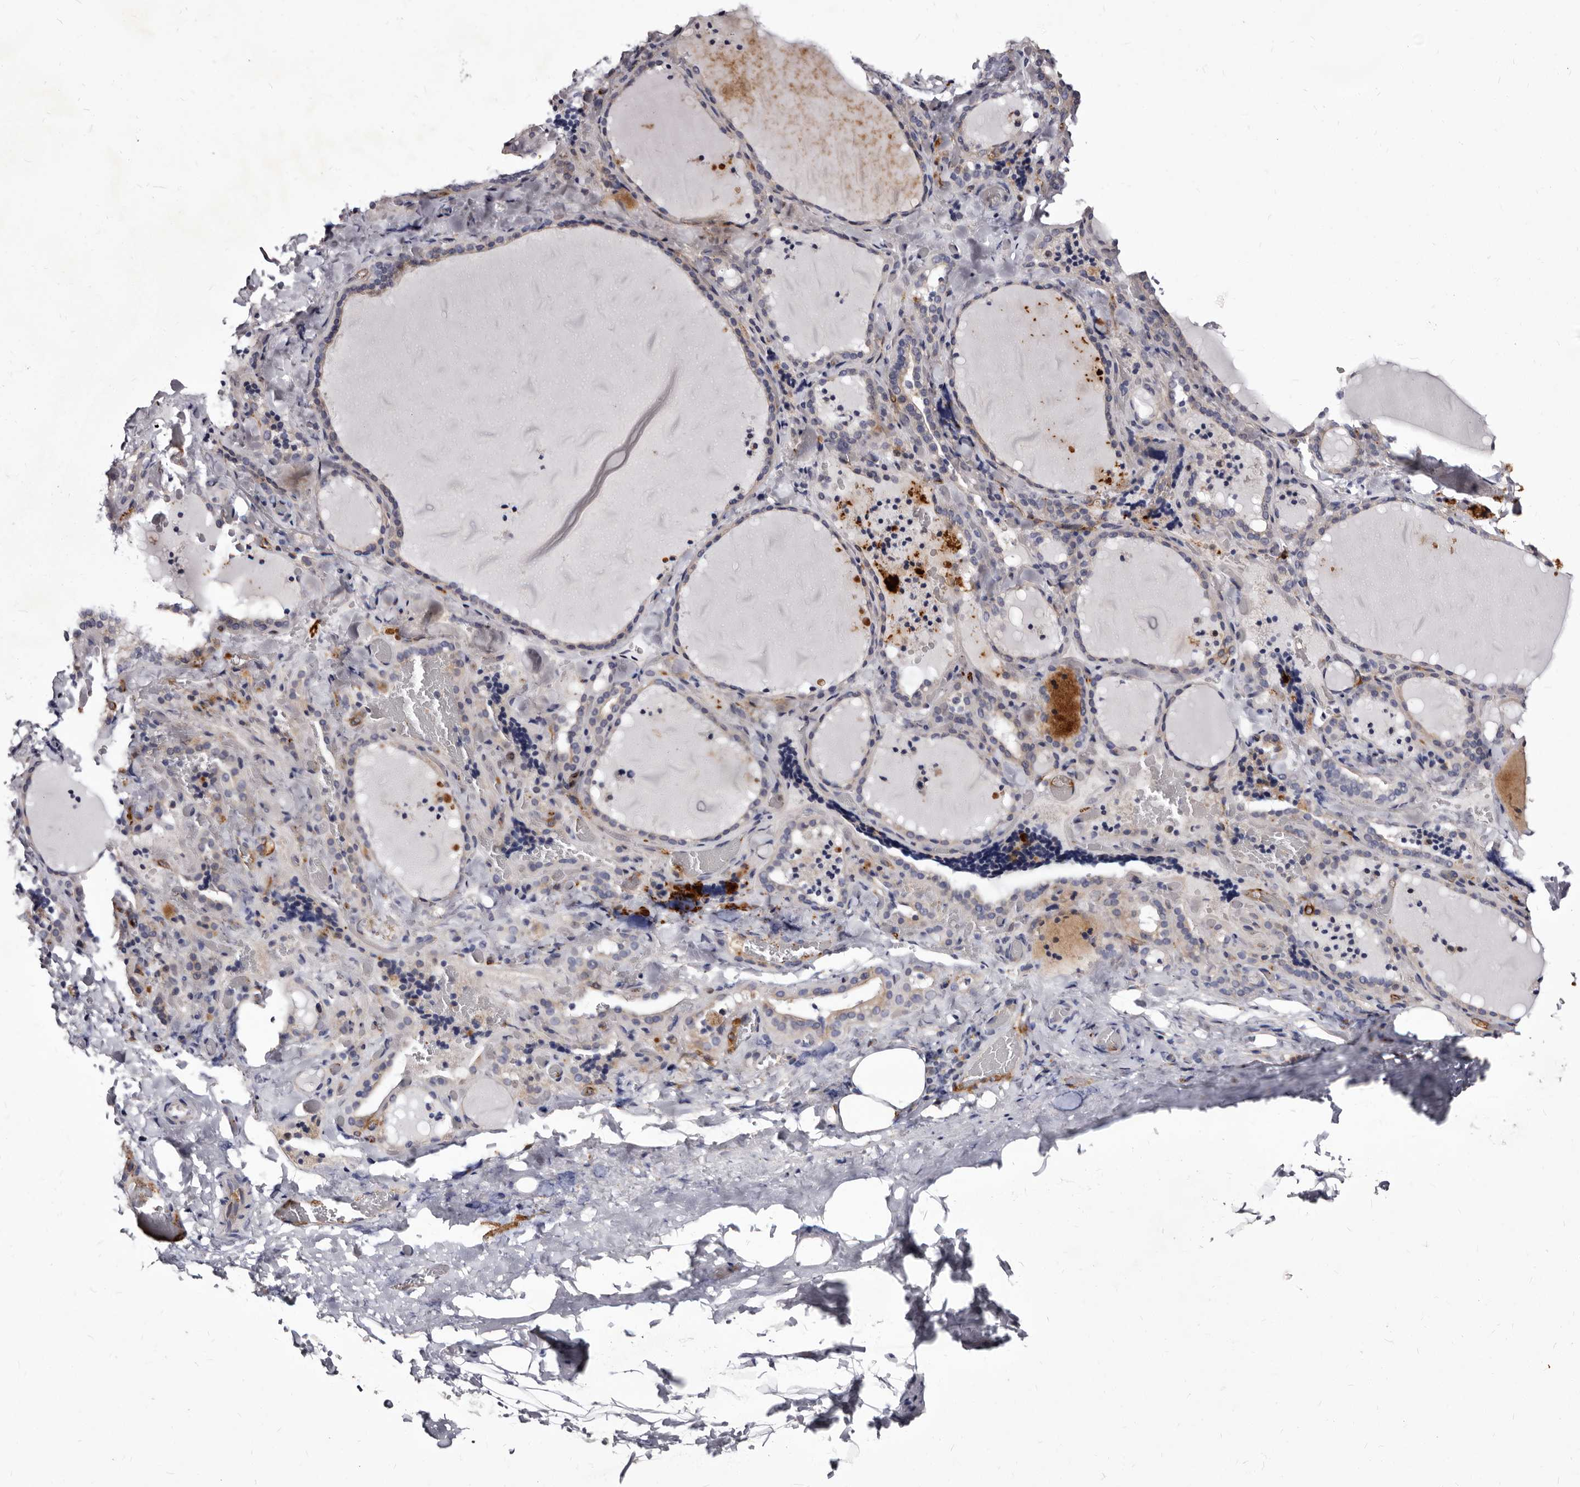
{"staining": {"intensity": "negative", "quantity": "none", "location": "none"}, "tissue": "thyroid gland", "cell_type": "Glandular cells", "image_type": "normal", "snomed": [{"axis": "morphology", "description": "Normal tissue, NOS"}, {"axis": "topography", "description": "Thyroid gland"}], "caption": "High magnification brightfield microscopy of normal thyroid gland stained with DAB (3,3'-diaminobenzidine) (brown) and counterstained with hematoxylin (blue): glandular cells show no significant positivity. The staining was performed using DAB (3,3'-diaminobenzidine) to visualize the protein expression in brown, while the nuclei were stained in blue with hematoxylin (Magnification: 20x).", "gene": "AUNIP", "patient": {"sex": "female", "age": 22}}